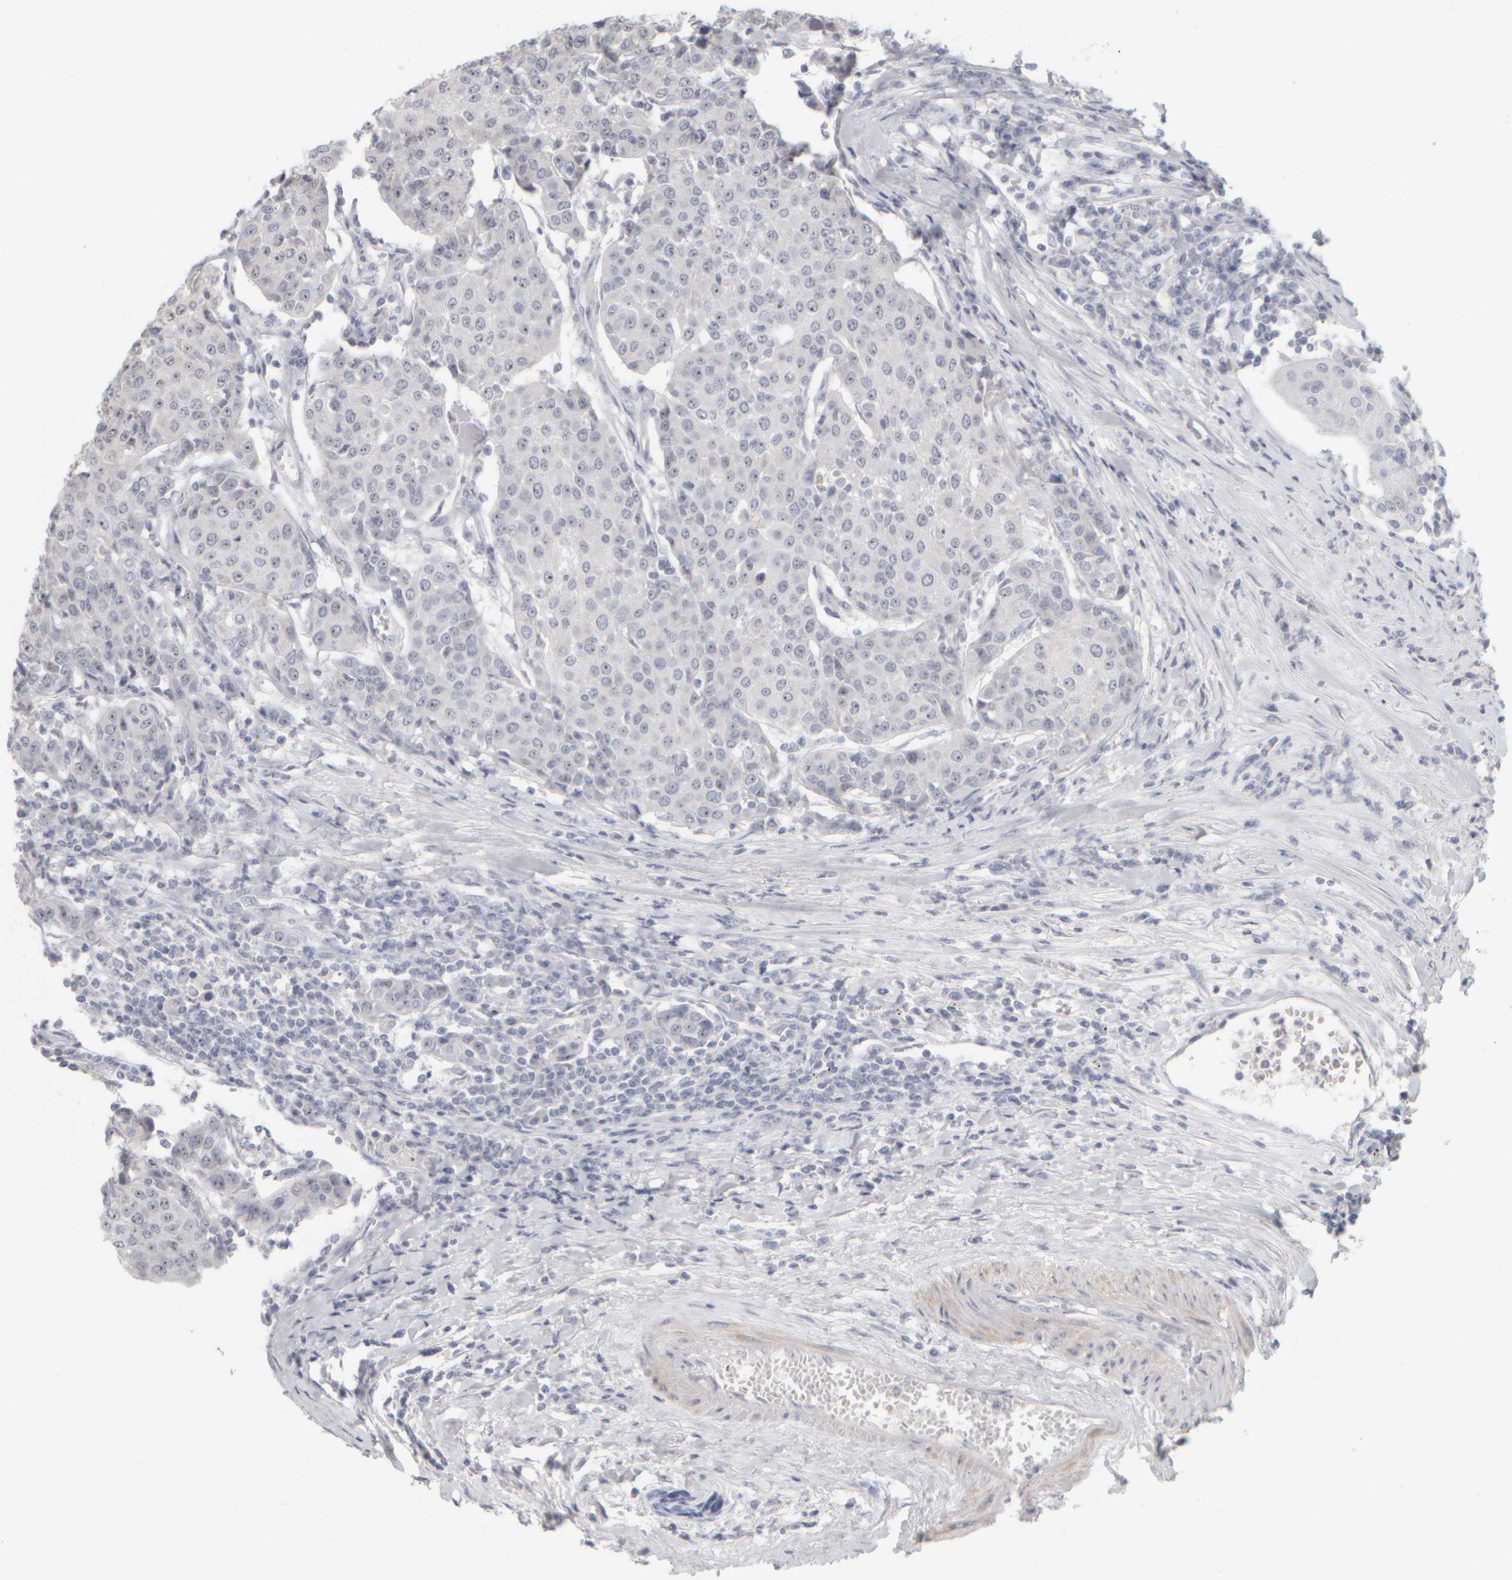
{"staining": {"intensity": "moderate", "quantity": "<25%", "location": "nuclear"}, "tissue": "urothelial cancer", "cell_type": "Tumor cells", "image_type": "cancer", "snomed": [{"axis": "morphology", "description": "Urothelial carcinoma, High grade"}, {"axis": "topography", "description": "Urinary bladder"}], "caption": "Urothelial cancer tissue shows moderate nuclear positivity in approximately <25% of tumor cells, visualized by immunohistochemistry.", "gene": "DCXR", "patient": {"sex": "female", "age": 85}}